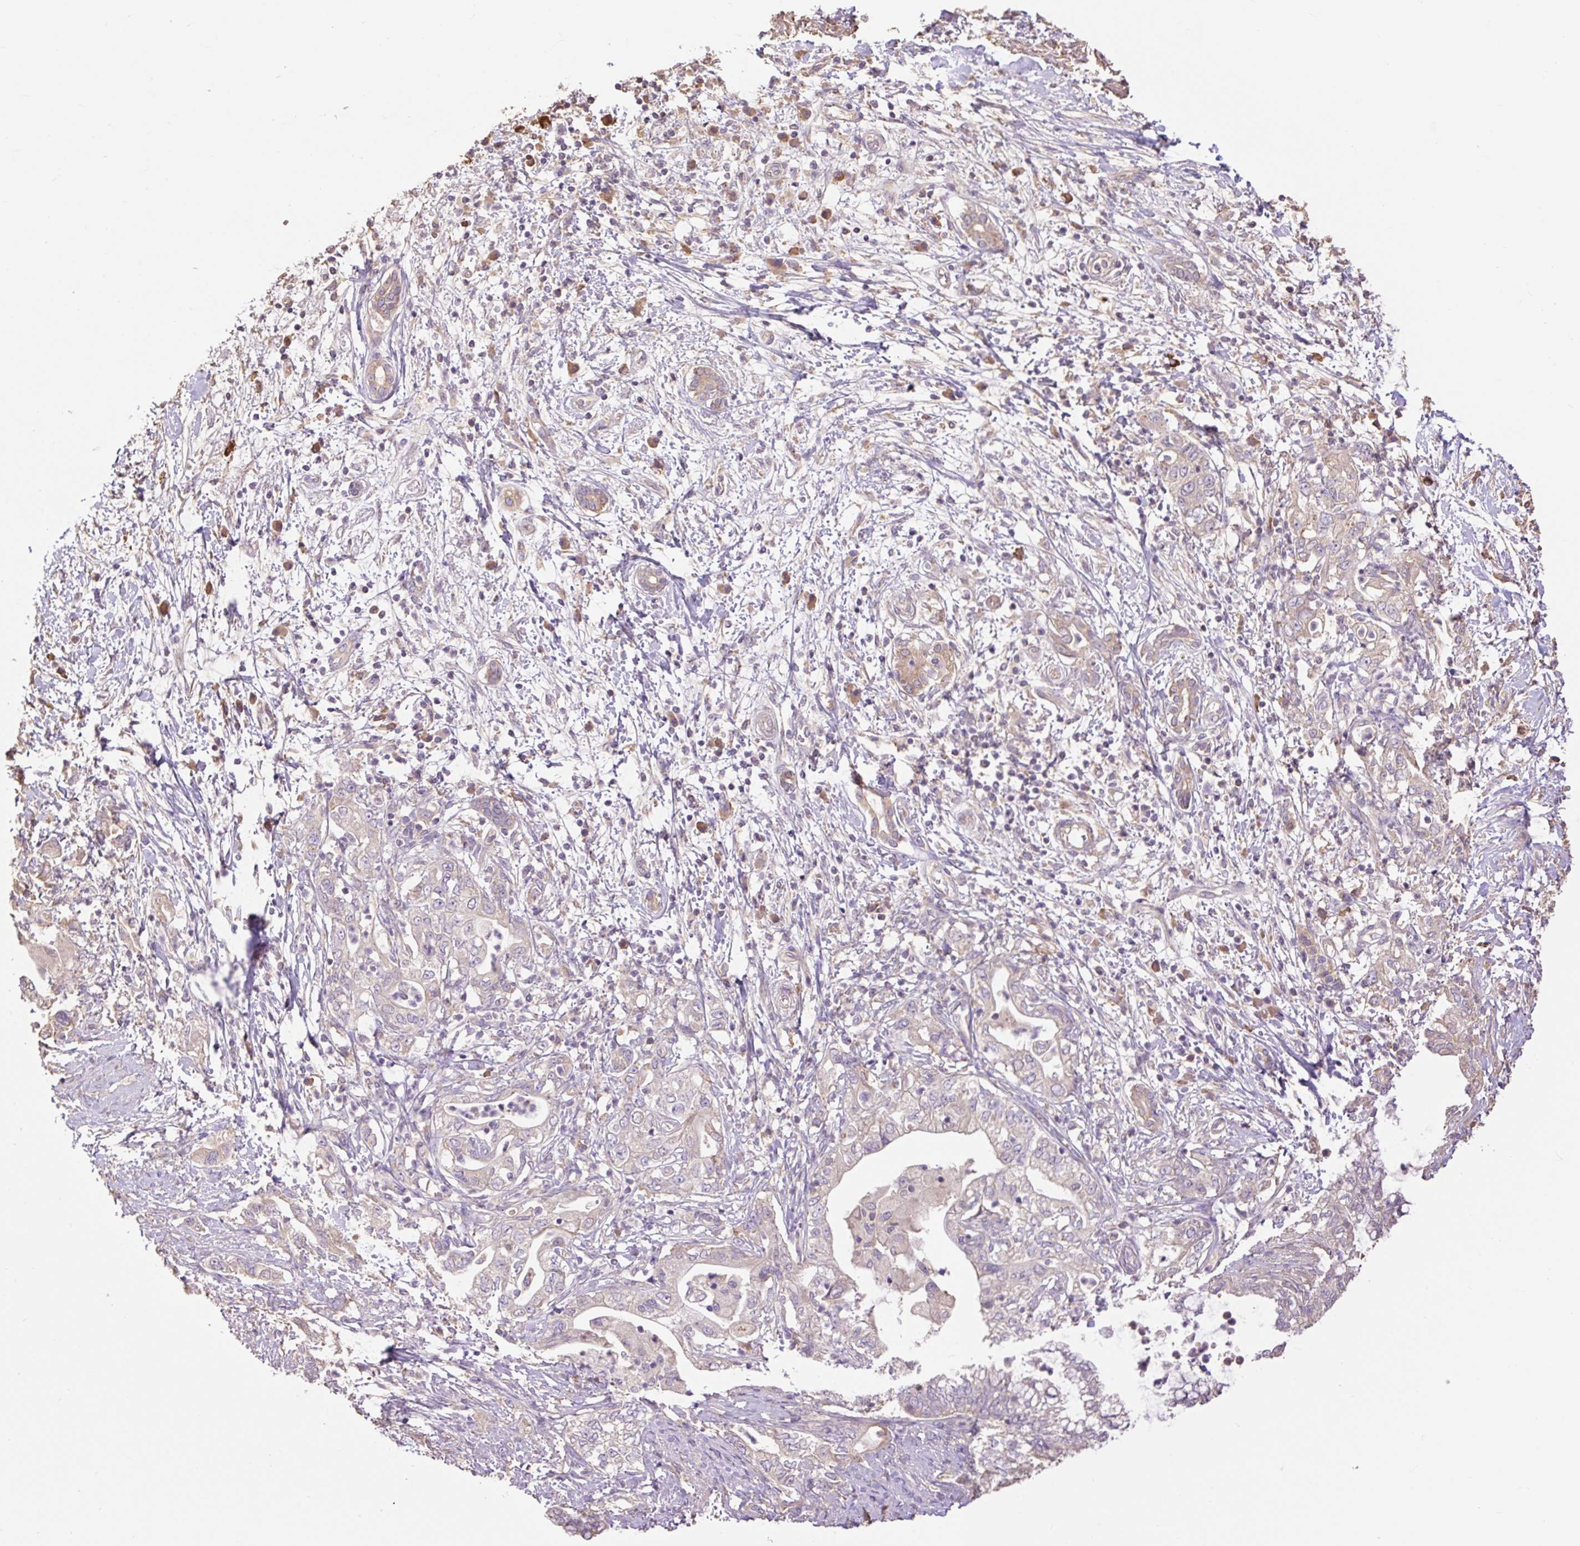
{"staining": {"intensity": "weak", "quantity": "25%-75%", "location": "cytoplasmic/membranous"}, "tissue": "pancreatic cancer", "cell_type": "Tumor cells", "image_type": "cancer", "snomed": [{"axis": "morphology", "description": "Adenocarcinoma, NOS"}, {"axis": "topography", "description": "Pancreas"}], "caption": "The histopathology image reveals staining of pancreatic cancer (adenocarcinoma), revealing weak cytoplasmic/membranous protein expression (brown color) within tumor cells.", "gene": "DESI1", "patient": {"sex": "female", "age": 73}}